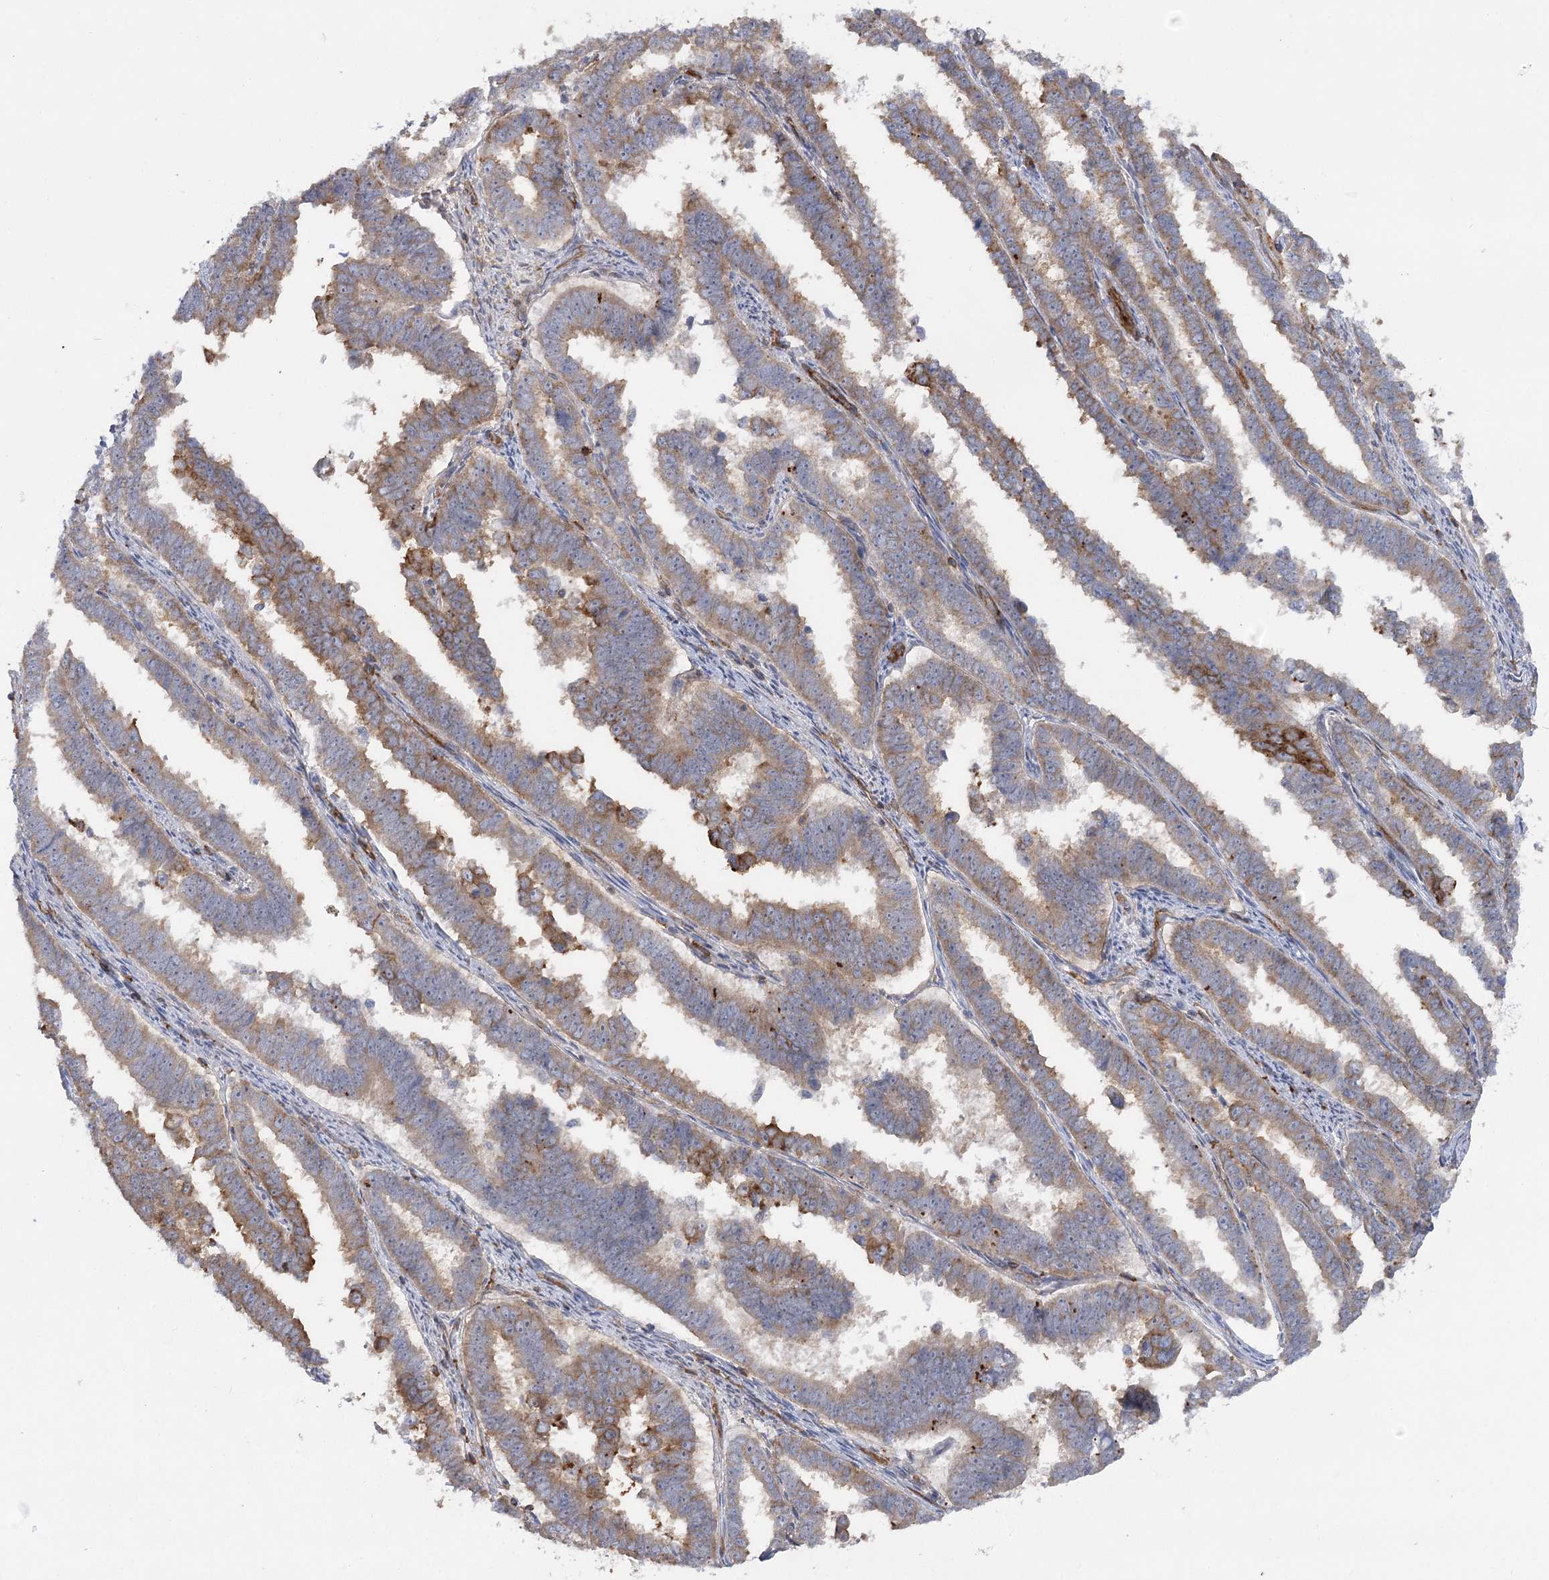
{"staining": {"intensity": "moderate", "quantity": "<25%", "location": "cytoplasmic/membranous"}, "tissue": "endometrial cancer", "cell_type": "Tumor cells", "image_type": "cancer", "snomed": [{"axis": "morphology", "description": "Adenocarcinoma, NOS"}, {"axis": "topography", "description": "Endometrium"}], "caption": "This photomicrograph exhibits endometrial cancer stained with immunohistochemistry (IHC) to label a protein in brown. The cytoplasmic/membranous of tumor cells show moderate positivity for the protein. Nuclei are counter-stained blue.", "gene": "SYNPO2", "patient": {"sex": "female", "age": 75}}